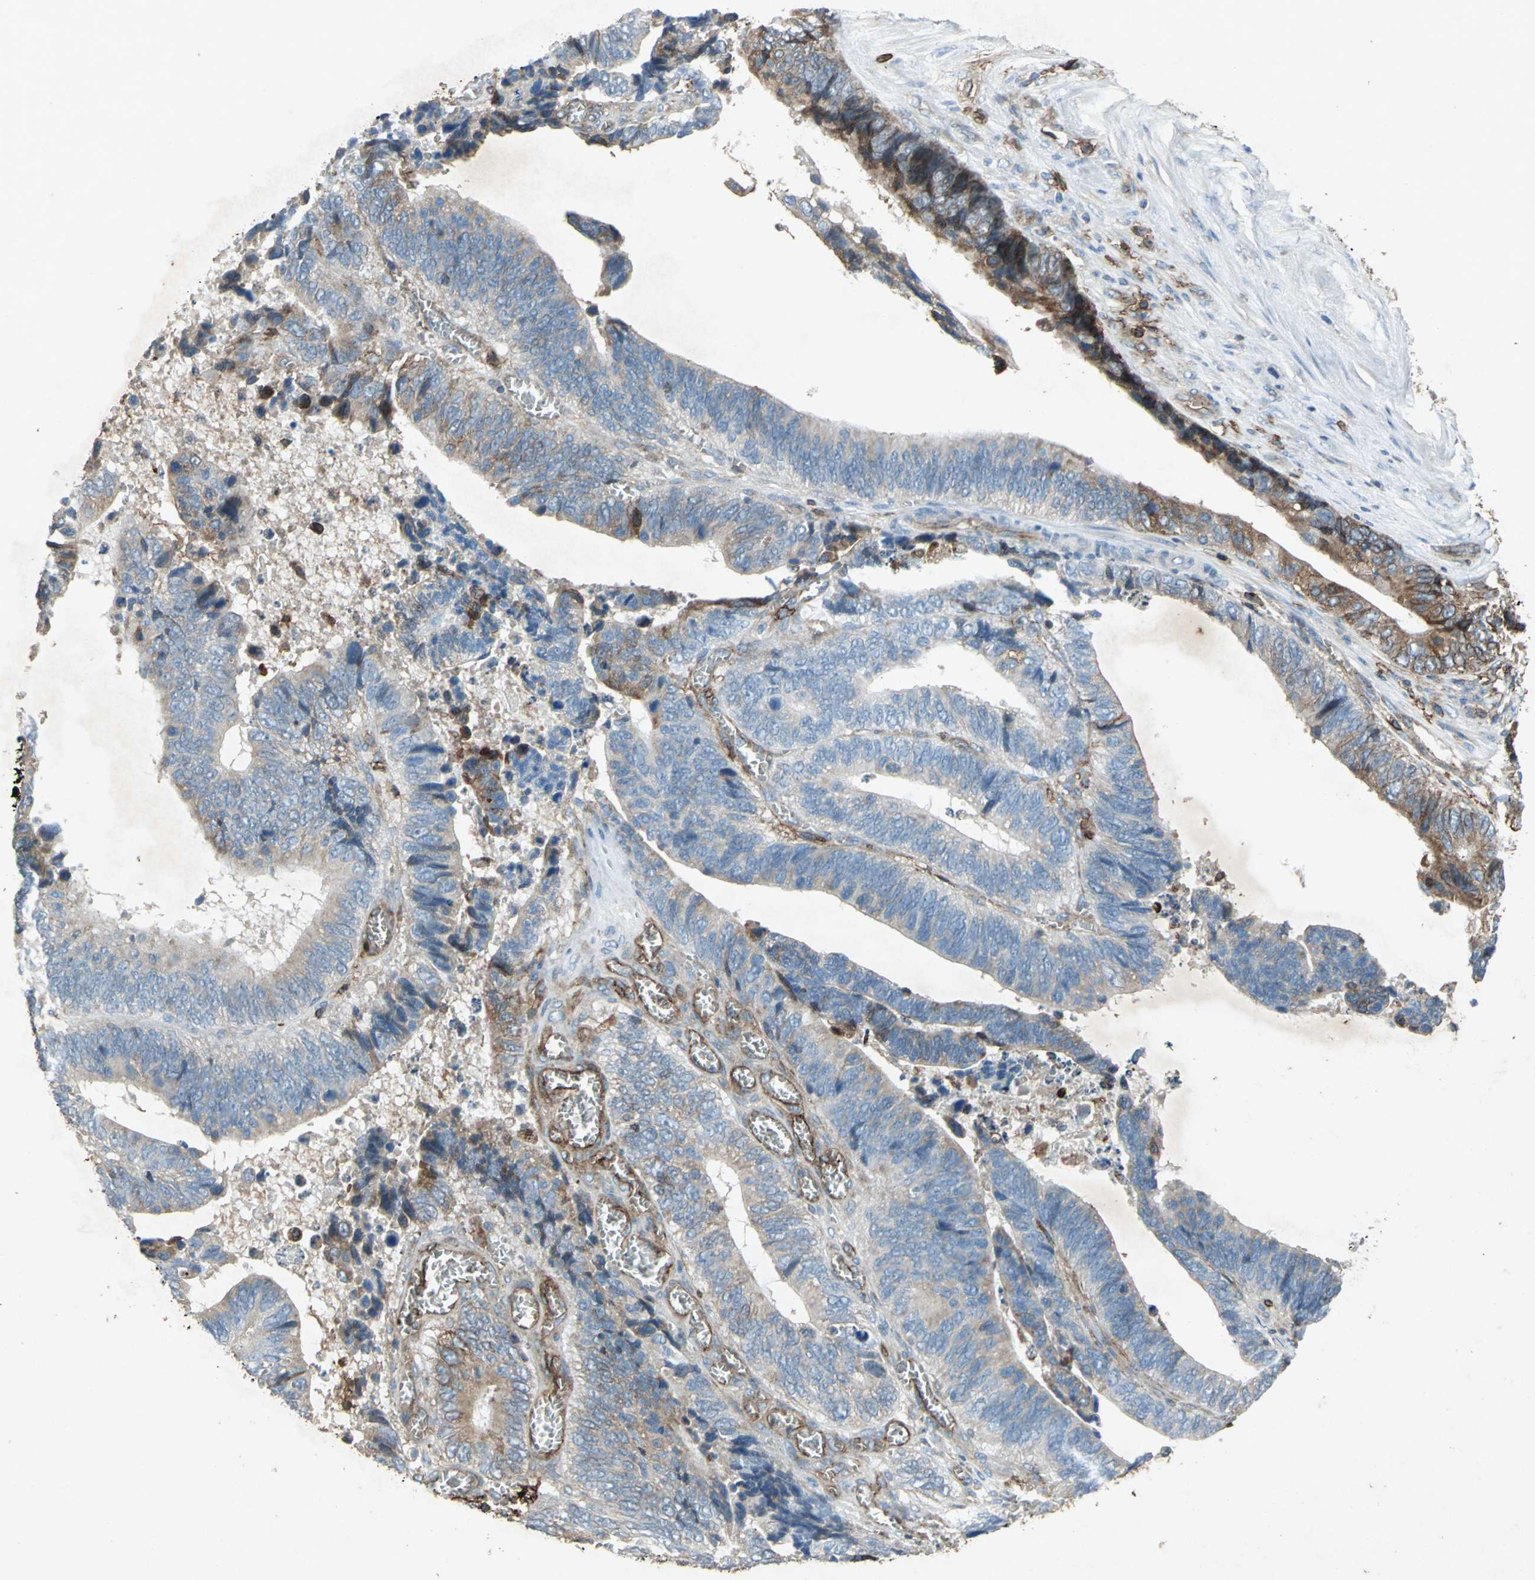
{"staining": {"intensity": "moderate", "quantity": "25%-75%", "location": "cytoplasmic/membranous"}, "tissue": "colorectal cancer", "cell_type": "Tumor cells", "image_type": "cancer", "snomed": [{"axis": "morphology", "description": "Adenocarcinoma, NOS"}, {"axis": "topography", "description": "Colon"}], "caption": "Protein expression analysis of human colorectal cancer reveals moderate cytoplasmic/membranous staining in about 25%-75% of tumor cells.", "gene": "CCR6", "patient": {"sex": "male", "age": 72}}